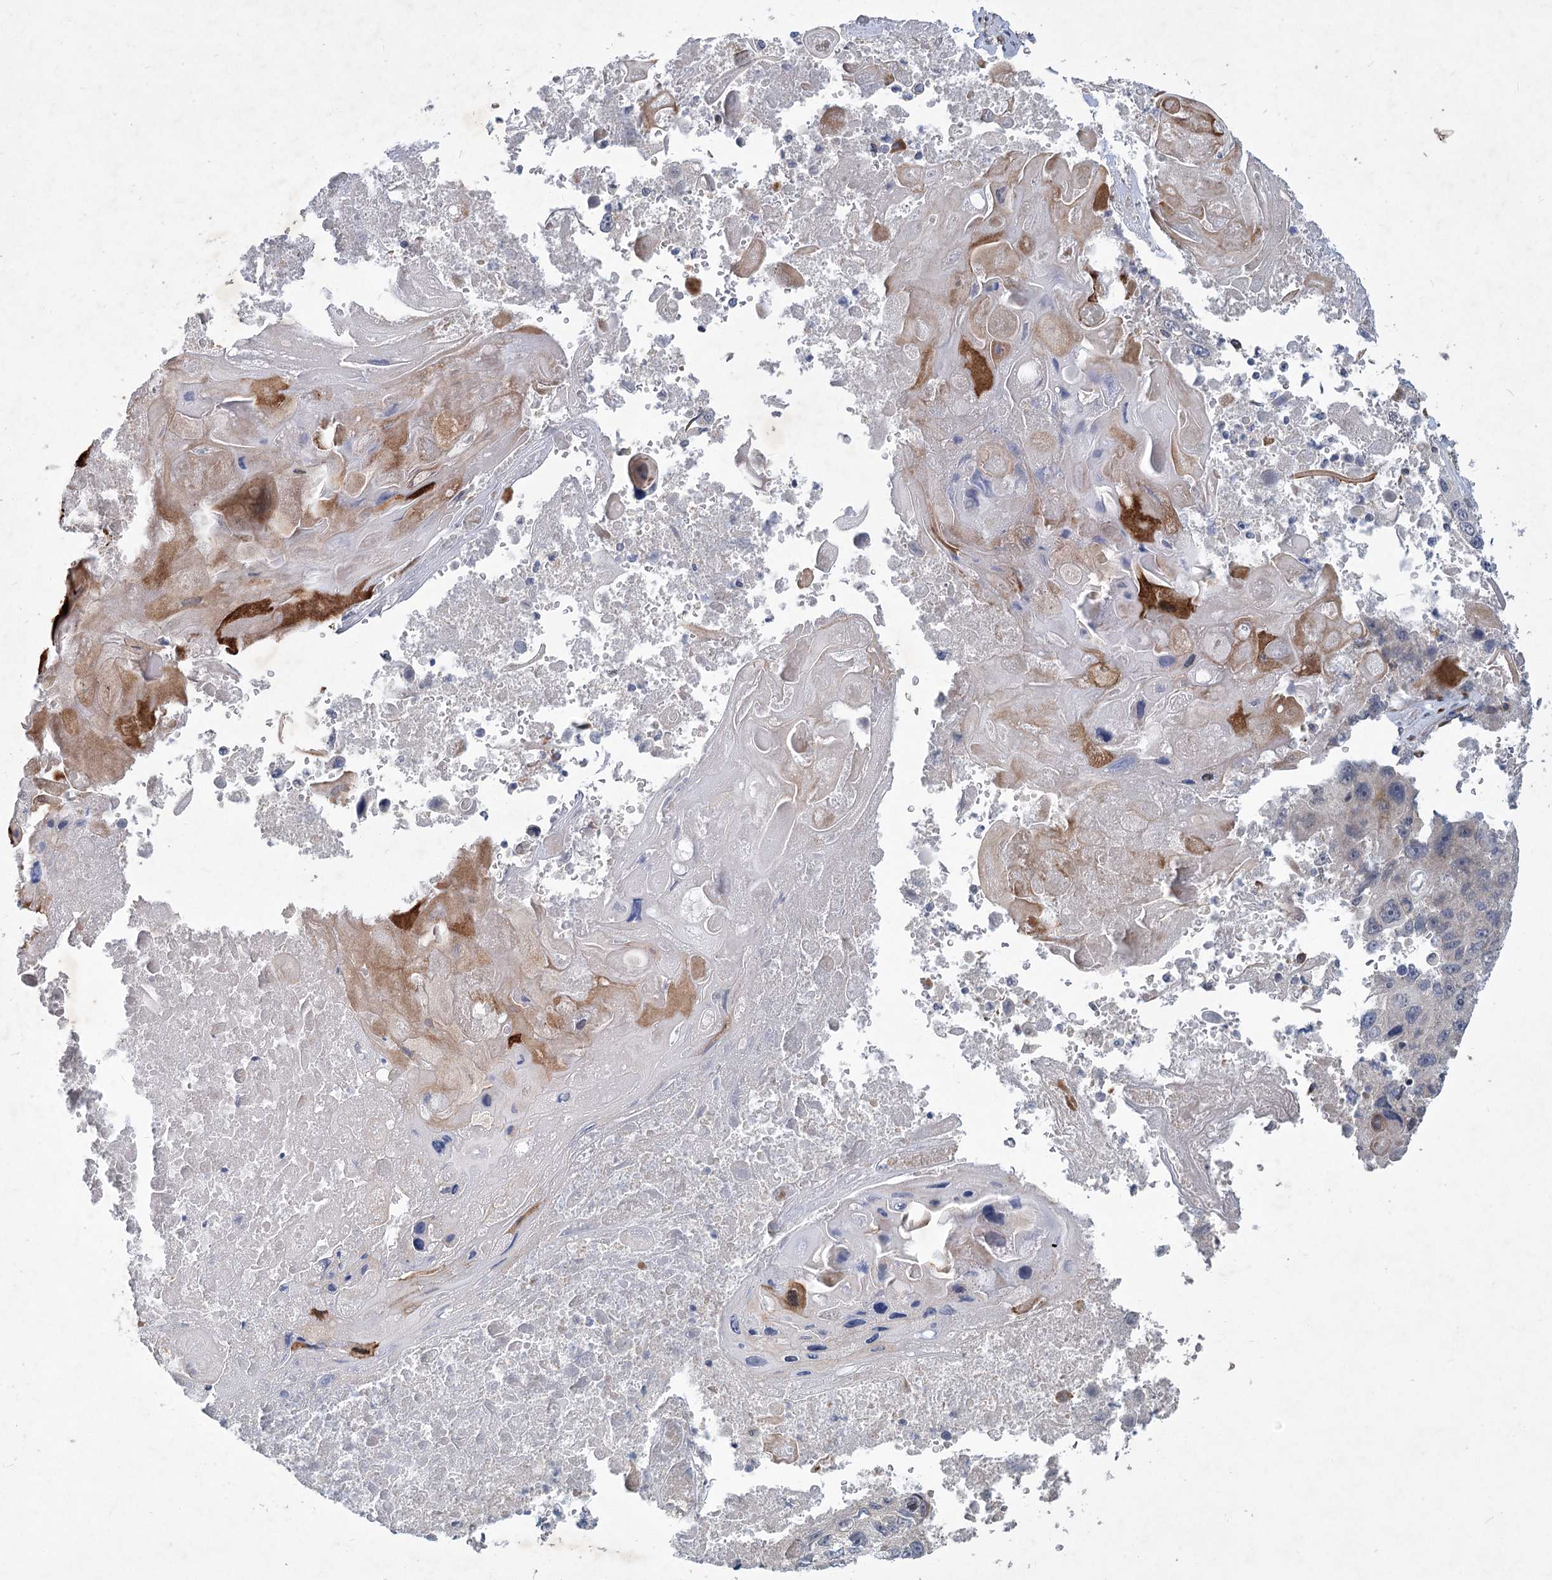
{"staining": {"intensity": "negative", "quantity": "none", "location": "none"}, "tissue": "lung cancer", "cell_type": "Tumor cells", "image_type": "cancer", "snomed": [{"axis": "morphology", "description": "Squamous cell carcinoma, NOS"}, {"axis": "topography", "description": "Lung"}], "caption": "A high-resolution photomicrograph shows IHC staining of lung squamous cell carcinoma, which displays no significant staining in tumor cells.", "gene": "GCNT4", "patient": {"sex": "male", "age": 61}}